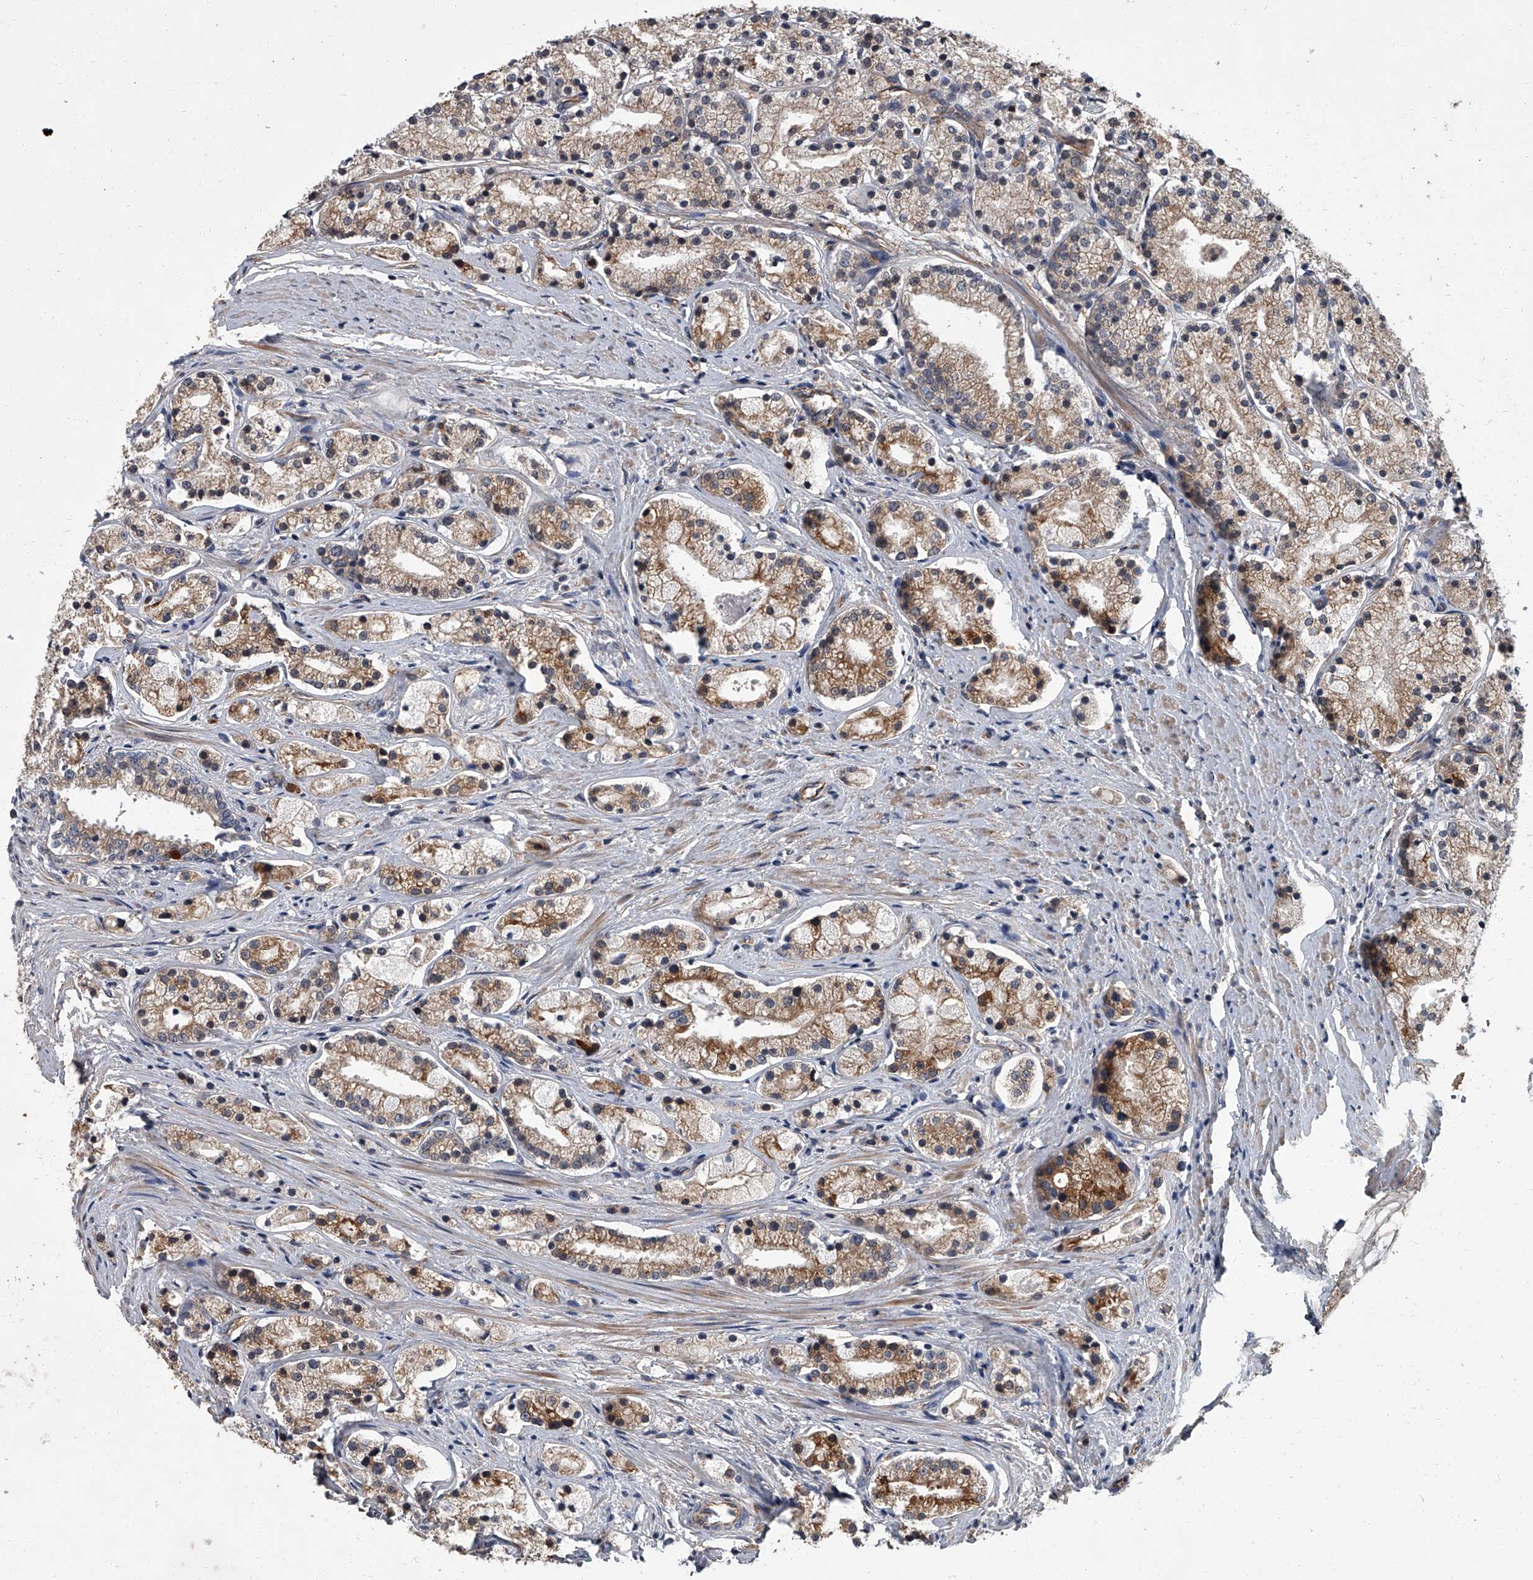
{"staining": {"intensity": "moderate", "quantity": ">75%", "location": "cytoplasmic/membranous"}, "tissue": "prostate cancer", "cell_type": "Tumor cells", "image_type": "cancer", "snomed": [{"axis": "morphology", "description": "Adenocarcinoma, High grade"}, {"axis": "topography", "description": "Prostate"}], "caption": "Protein expression analysis of prostate cancer shows moderate cytoplasmic/membranous expression in approximately >75% of tumor cells. (Stains: DAB in brown, nuclei in blue, Microscopy: brightfield microscopy at high magnification).", "gene": "SIRT4", "patient": {"sex": "male", "age": 69}}